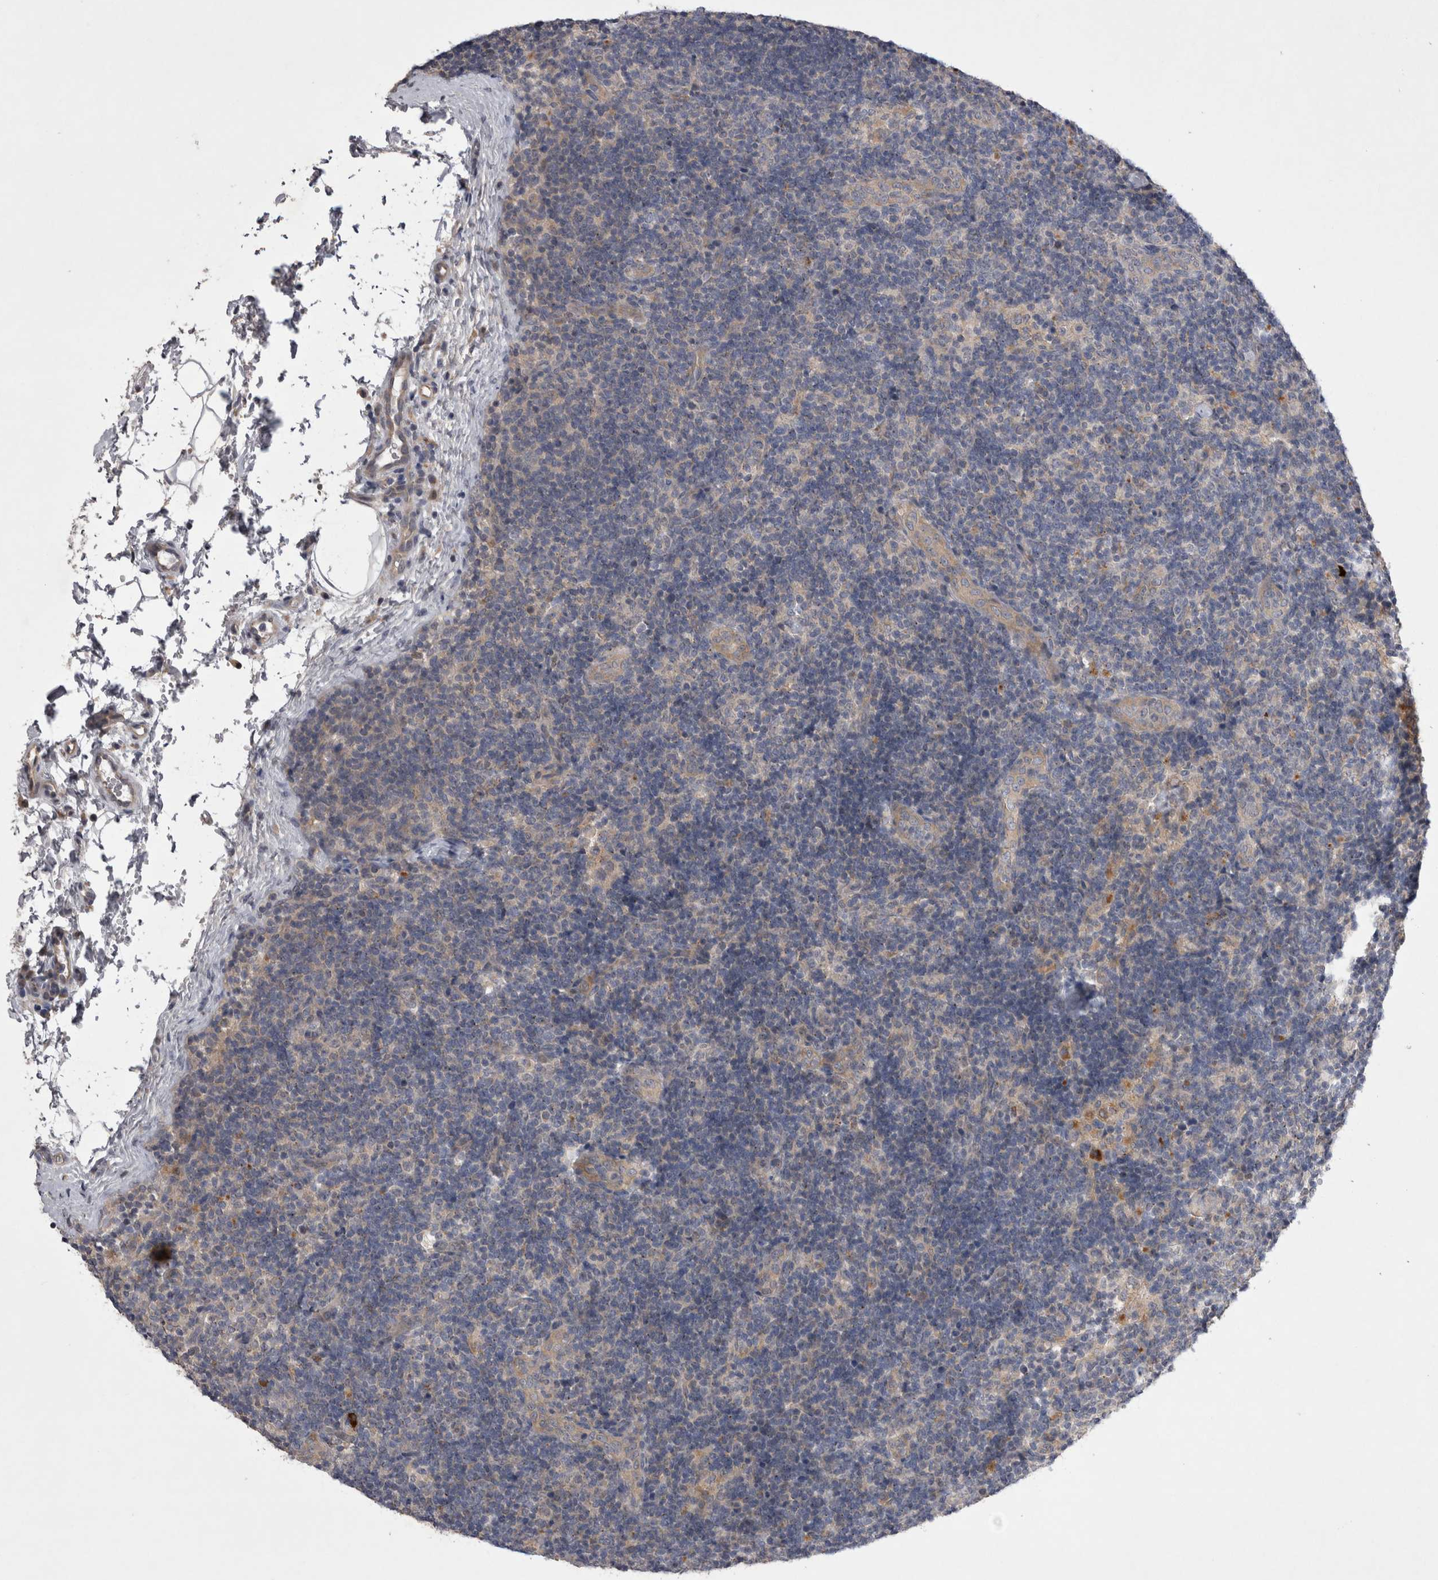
{"staining": {"intensity": "negative", "quantity": "none", "location": "none"}, "tissue": "lymph node", "cell_type": "Germinal center cells", "image_type": "normal", "snomed": [{"axis": "morphology", "description": "Normal tissue, NOS"}, {"axis": "topography", "description": "Lymph node"}], "caption": "IHC image of unremarkable lymph node: lymph node stained with DAB exhibits no significant protein staining in germinal center cells. (DAB IHC with hematoxylin counter stain).", "gene": "CTBS", "patient": {"sex": "female", "age": 22}}